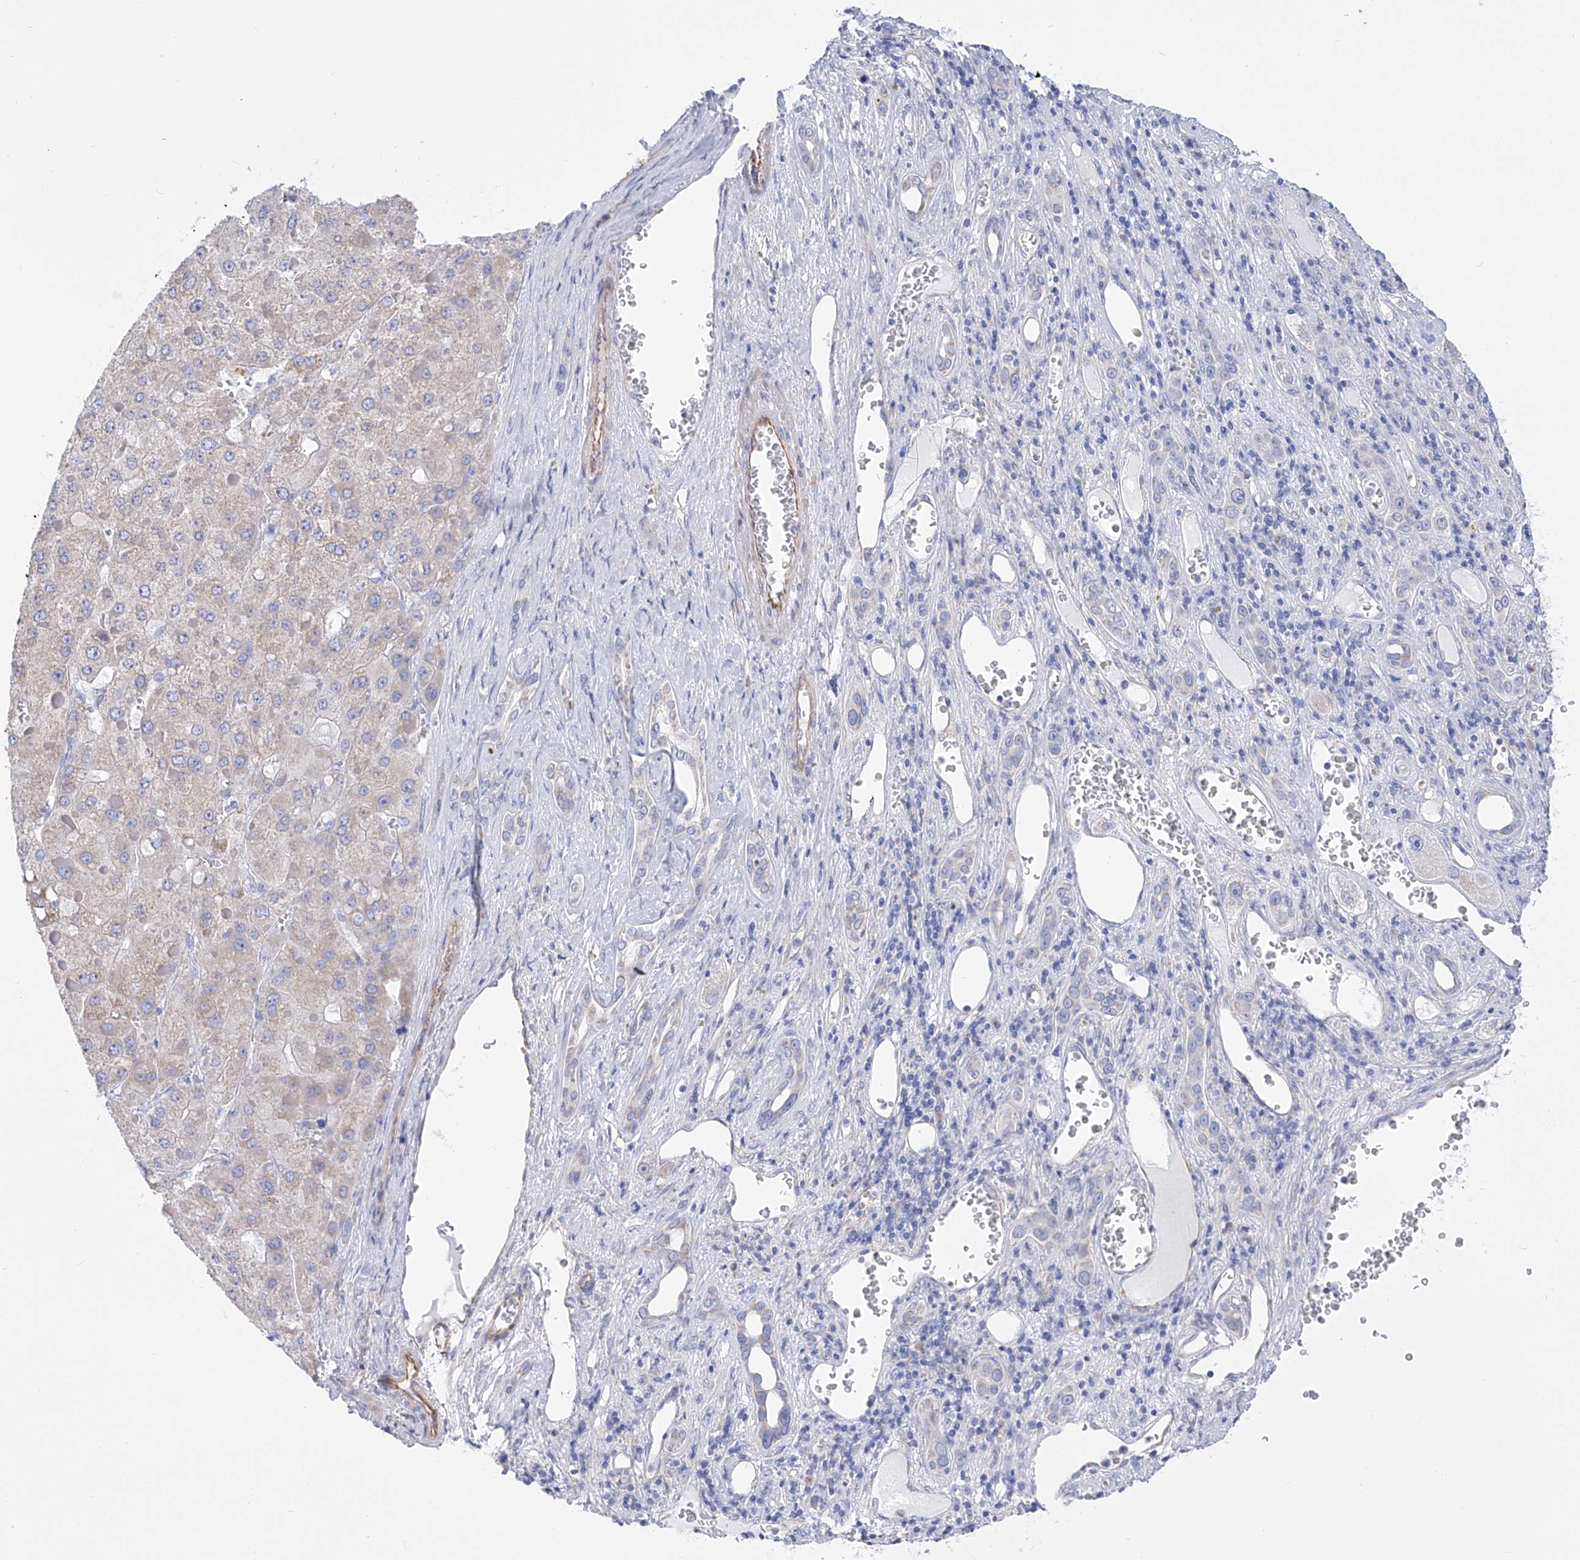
{"staining": {"intensity": "weak", "quantity": ">75%", "location": "cytoplasmic/membranous"}, "tissue": "liver cancer", "cell_type": "Tumor cells", "image_type": "cancer", "snomed": [{"axis": "morphology", "description": "Carcinoma, Hepatocellular, NOS"}, {"axis": "topography", "description": "Liver"}], "caption": "DAB (3,3'-diaminobenzidine) immunohistochemical staining of human hepatocellular carcinoma (liver) shows weak cytoplasmic/membranous protein positivity in about >75% of tumor cells. The staining is performed using DAB (3,3'-diaminobenzidine) brown chromogen to label protein expression. The nuclei are counter-stained blue using hematoxylin.", "gene": "FLG", "patient": {"sex": "female", "age": 73}}